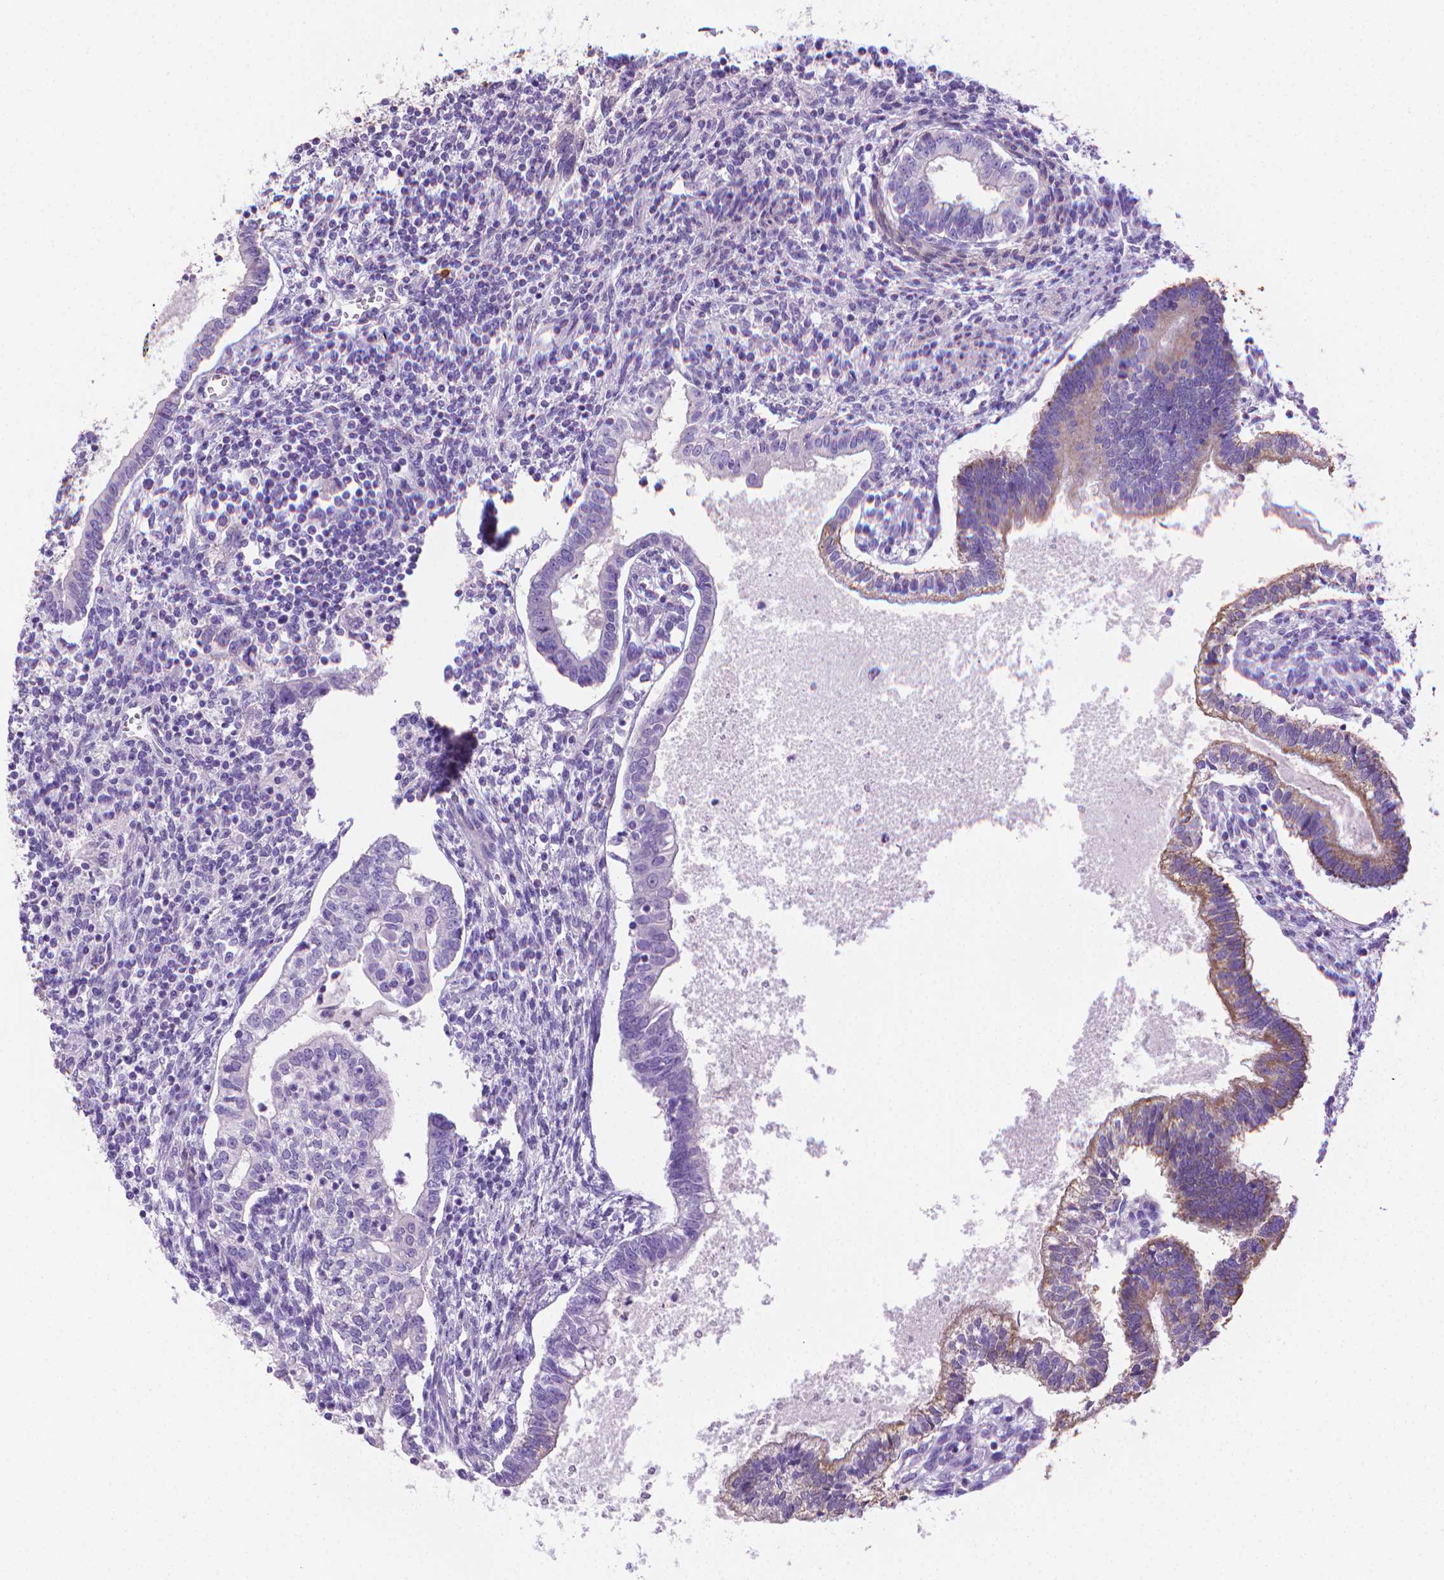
{"staining": {"intensity": "moderate", "quantity": "<25%", "location": "cytoplasmic/membranous"}, "tissue": "testis cancer", "cell_type": "Tumor cells", "image_type": "cancer", "snomed": [{"axis": "morphology", "description": "Carcinoma, Embryonal, NOS"}, {"axis": "topography", "description": "Testis"}], "caption": "Testis cancer stained with a protein marker demonstrates moderate staining in tumor cells.", "gene": "PNMA2", "patient": {"sex": "male", "age": 37}}